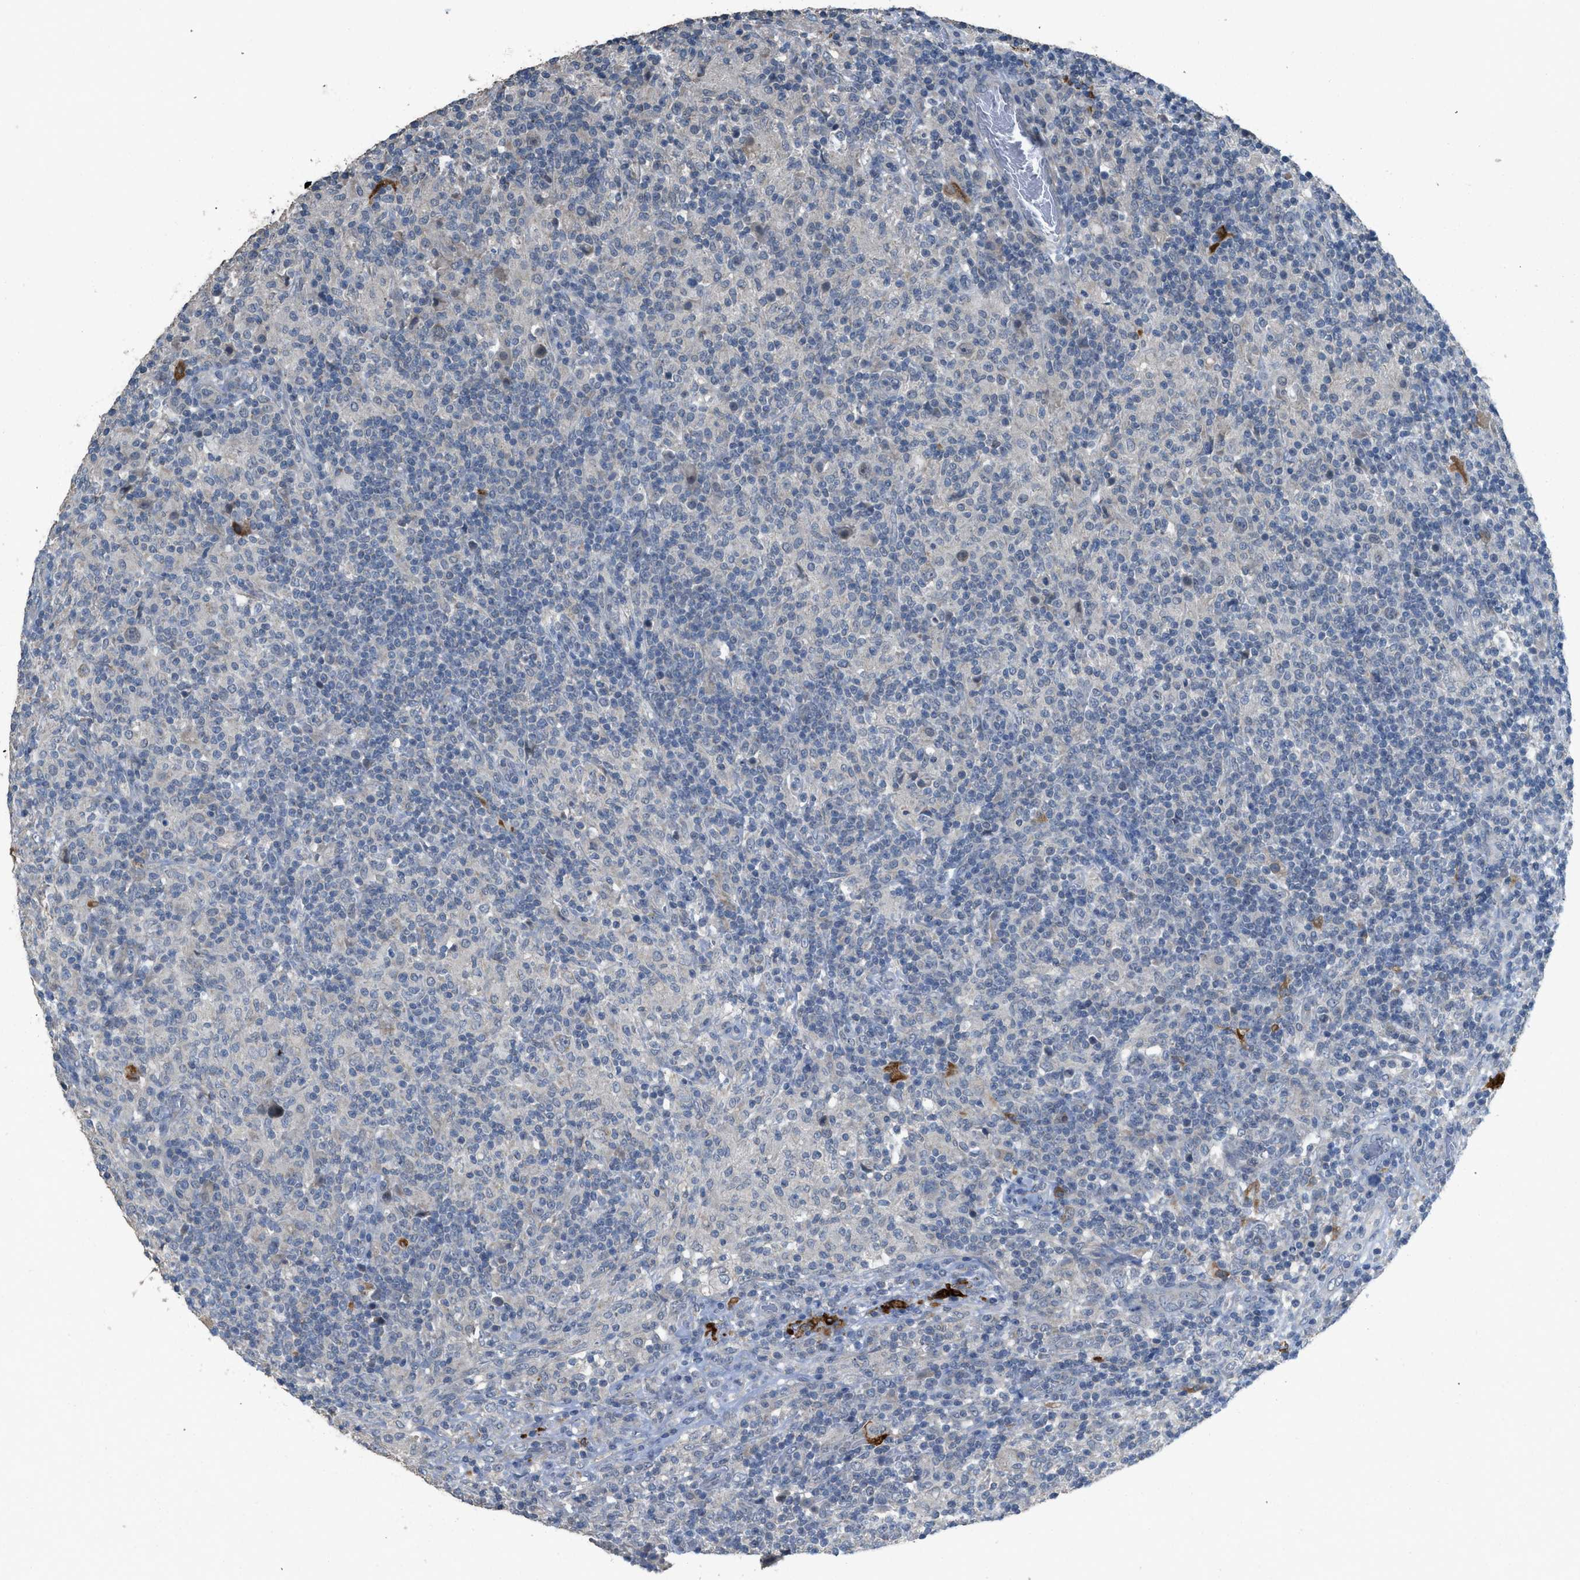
{"staining": {"intensity": "negative", "quantity": "none", "location": "none"}, "tissue": "lymphoma", "cell_type": "Tumor cells", "image_type": "cancer", "snomed": [{"axis": "morphology", "description": "Hodgkin's disease, NOS"}, {"axis": "topography", "description": "Lymph node"}], "caption": "Photomicrograph shows no significant protein staining in tumor cells of lymphoma.", "gene": "TIMD4", "patient": {"sex": "male", "age": 70}}